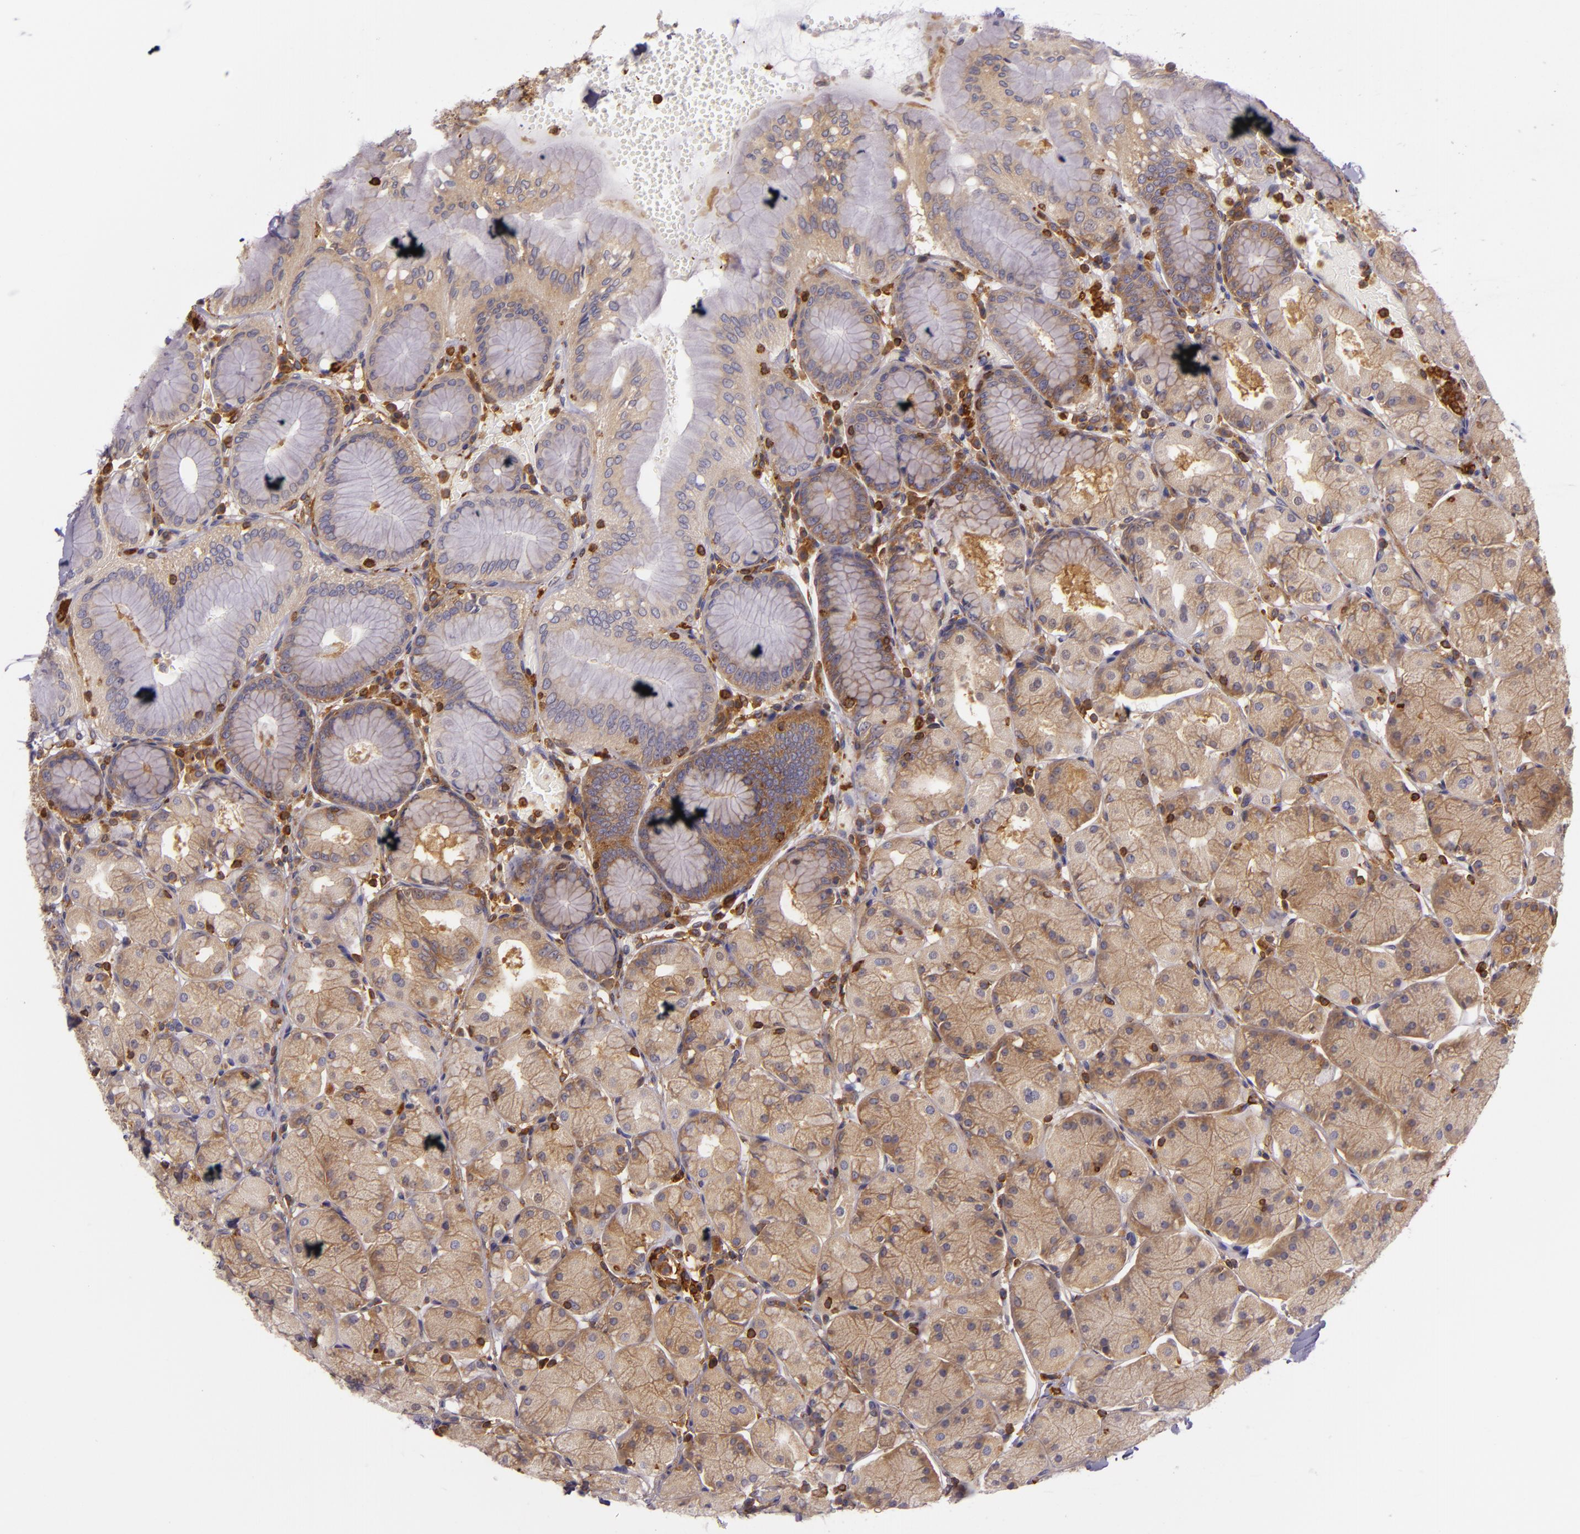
{"staining": {"intensity": "moderate", "quantity": ">75%", "location": "cytoplasmic/membranous"}, "tissue": "stomach", "cell_type": "Glandular cells", "image_type": "normal", "snomed": [{"axis": "morphology", "description": "Normal tissue, NOS"}, {"axis": "topography", "description": "Stomach, upper"}, {"axis": "topography", "description": "Stomach"}], "caption": "Immunohistochemistry (IHC) image of normal stomach: human stomach stained using immunohistochemistry (IHC) exhibits medium levels of moderate protein expression localized specifically in the cytoplasmic/membranous of glandular cells, appearing as a cytoplasmic/membranous brown color.", "gene": "TLN1", "patient": {"sex": "male", "age": 76}}